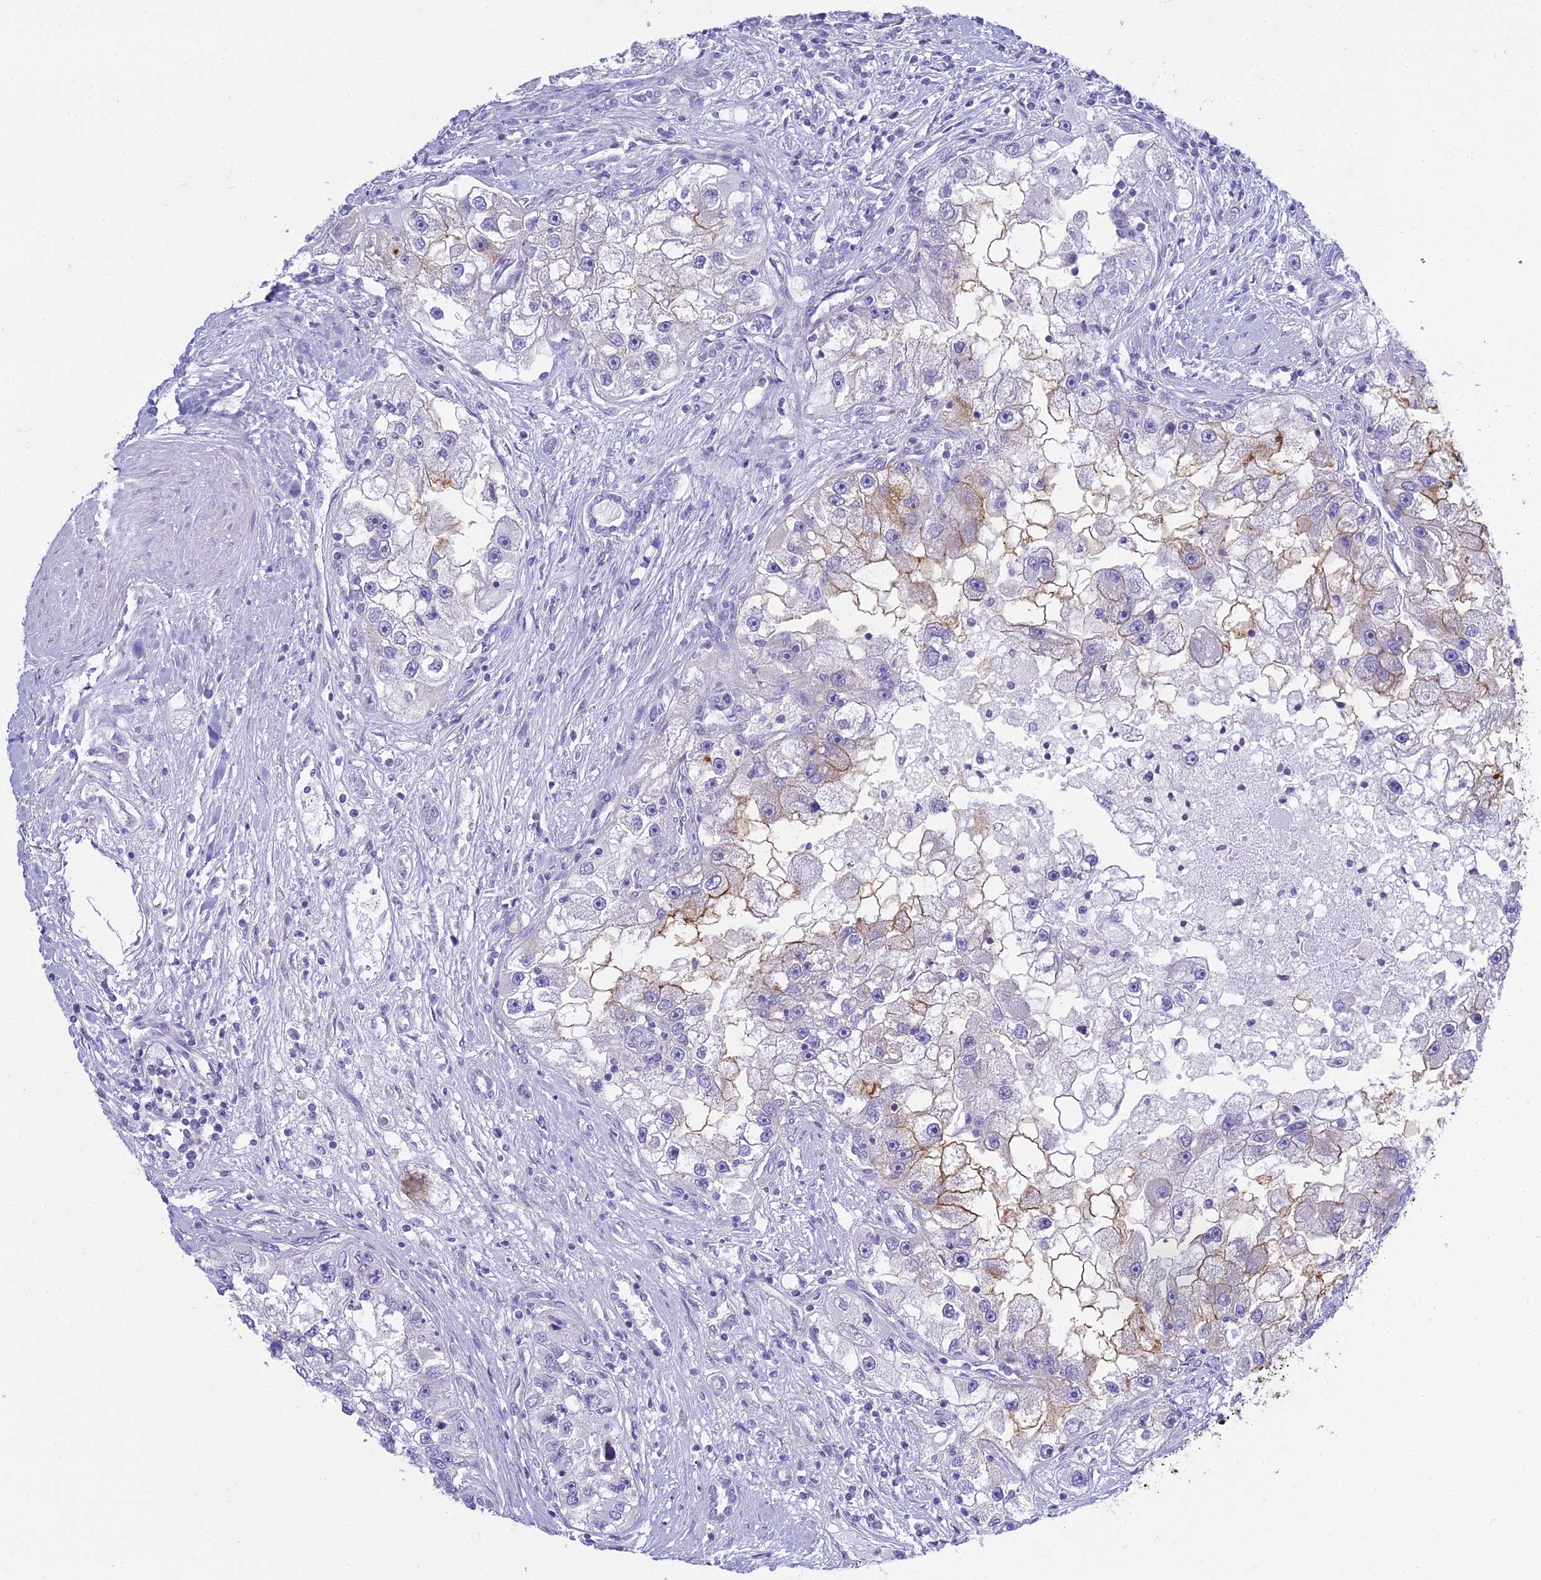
{"staining": {"intensity": "moderate", "quantity": "<25%", "location": "cytoplasmic/membranous"}, "tissue": "renal cancer", "cell_type": "Tumor cells", "image_type": "cancer", "snomed": [{"axis": "morphology", "description": "Adenocarcinoma, NOS"}, {"axis": "topography", "description": "Kidney"}], "caption": "Immunohistochemistry of human adenocarcinoma (renal) reveals low levels of moderate cytoplasmic/membranous expression in about <25% of tumor cells.", "gene": "SMIM24", "patient": {"sex": "male", "age": 63}}